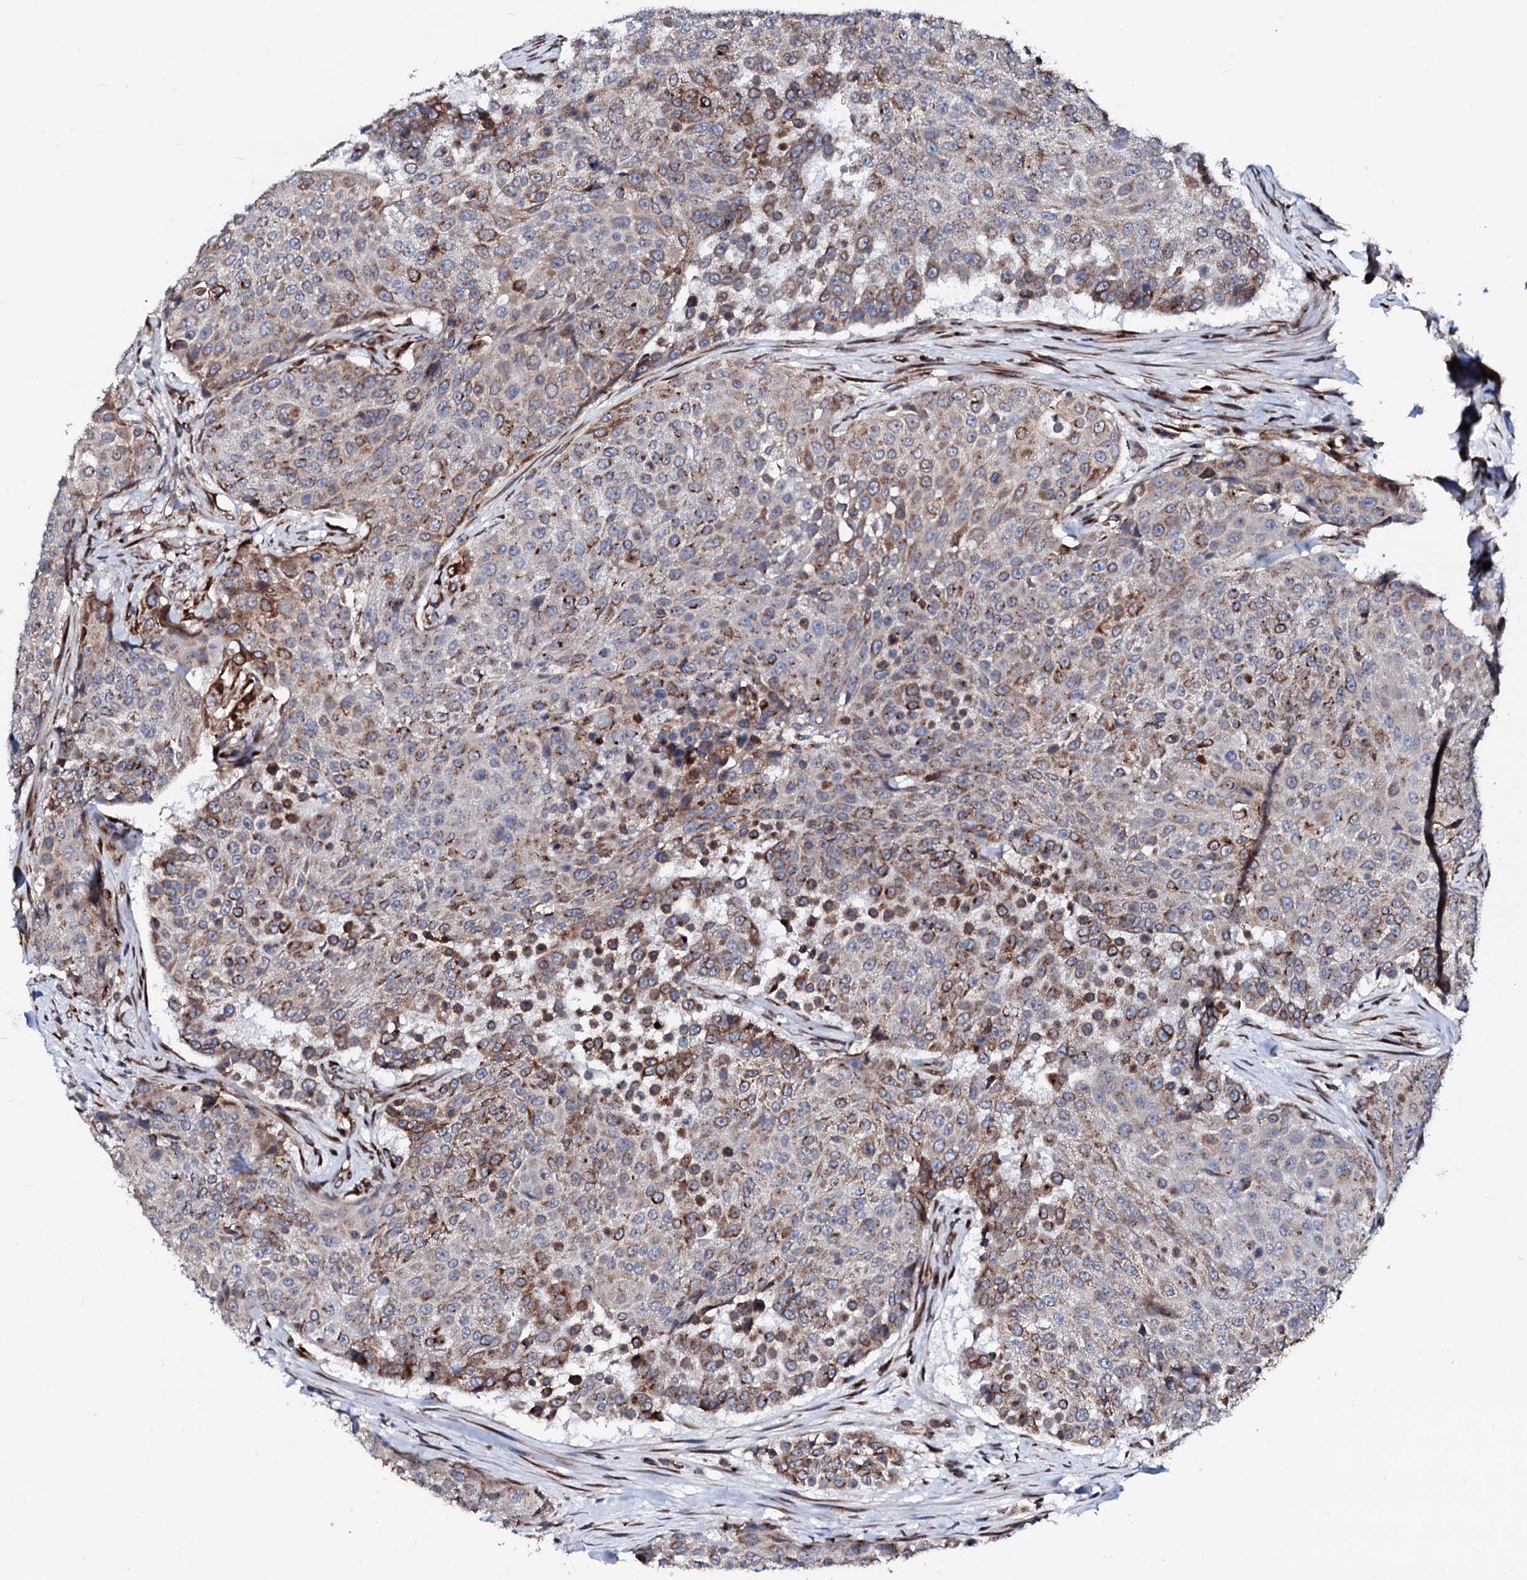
{"staining": {"intensity": "moderate", "quantity": "25%-75%", "location": "cytoplasmic/membranous"}, "tissue": "urothelial cancer", "cell_type": "Tumor cells", "image_type": "cancer", "snomed": [{"axis": "morphology", "description": "Urothelial carcinoma, High grade"}, {"axis": "topography", "description": "Urinary bladder"}], "caption": "Human urothelial cancer stained with a protein marker demonstrates moderate staining in tumor cells.", "gene": "TMCO3", "patient": {"sex": "female", "age": 63}}